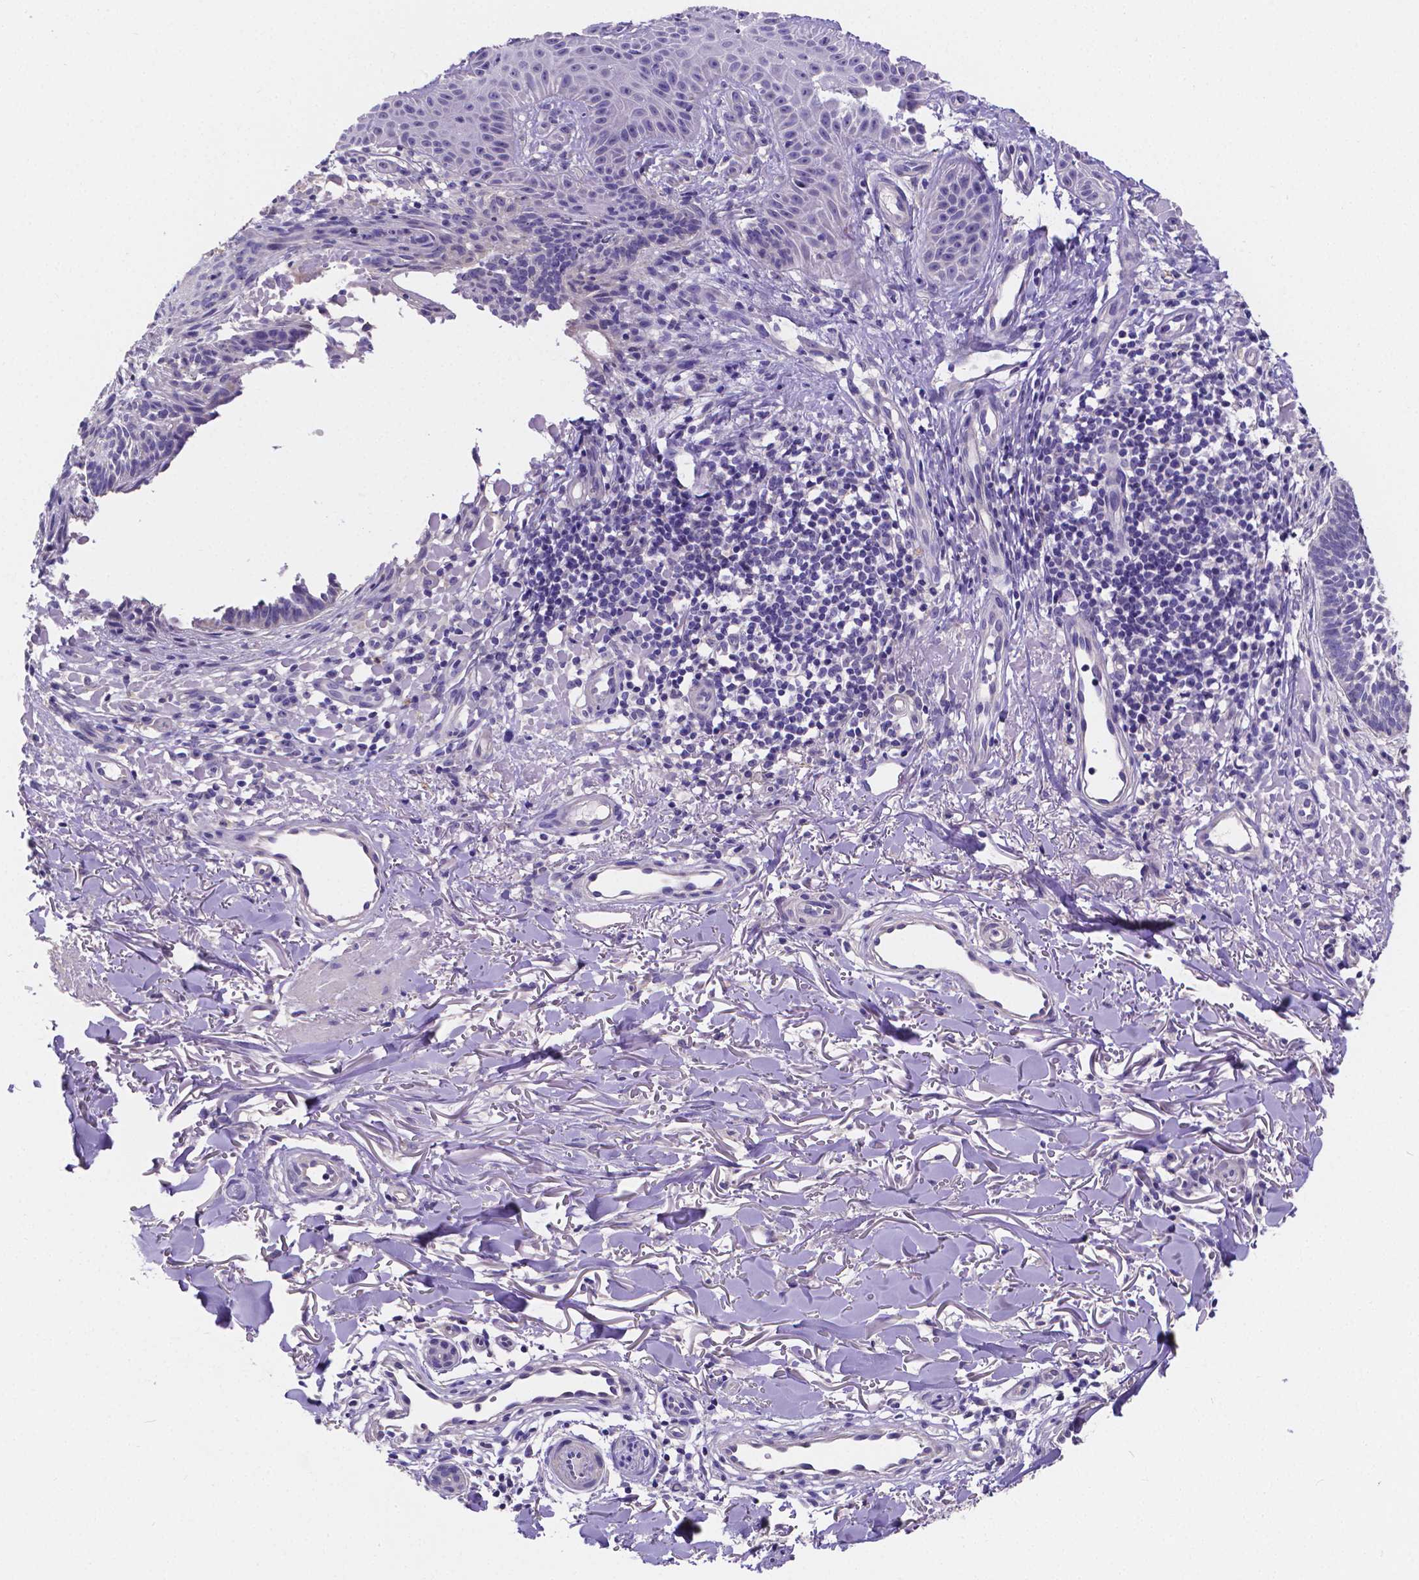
{"staining": {"intensity": "negative", "quantity": "none", "location": "none"}, "tissue": "skin cancer", "cell_type": "Tumor cells", "image_type": "cancer", "snomed": [{"axis": "morphology", "description": "Basal cell carcinoma"}, {"axis": "topography", "description": "Skin"}], "caption": "Skin cancer was stained to show a protein in brown. There is no significant positivity in tumor cells.", "gene": "ATP6V1D", "patient": {"sex": "male", "age": 88}}